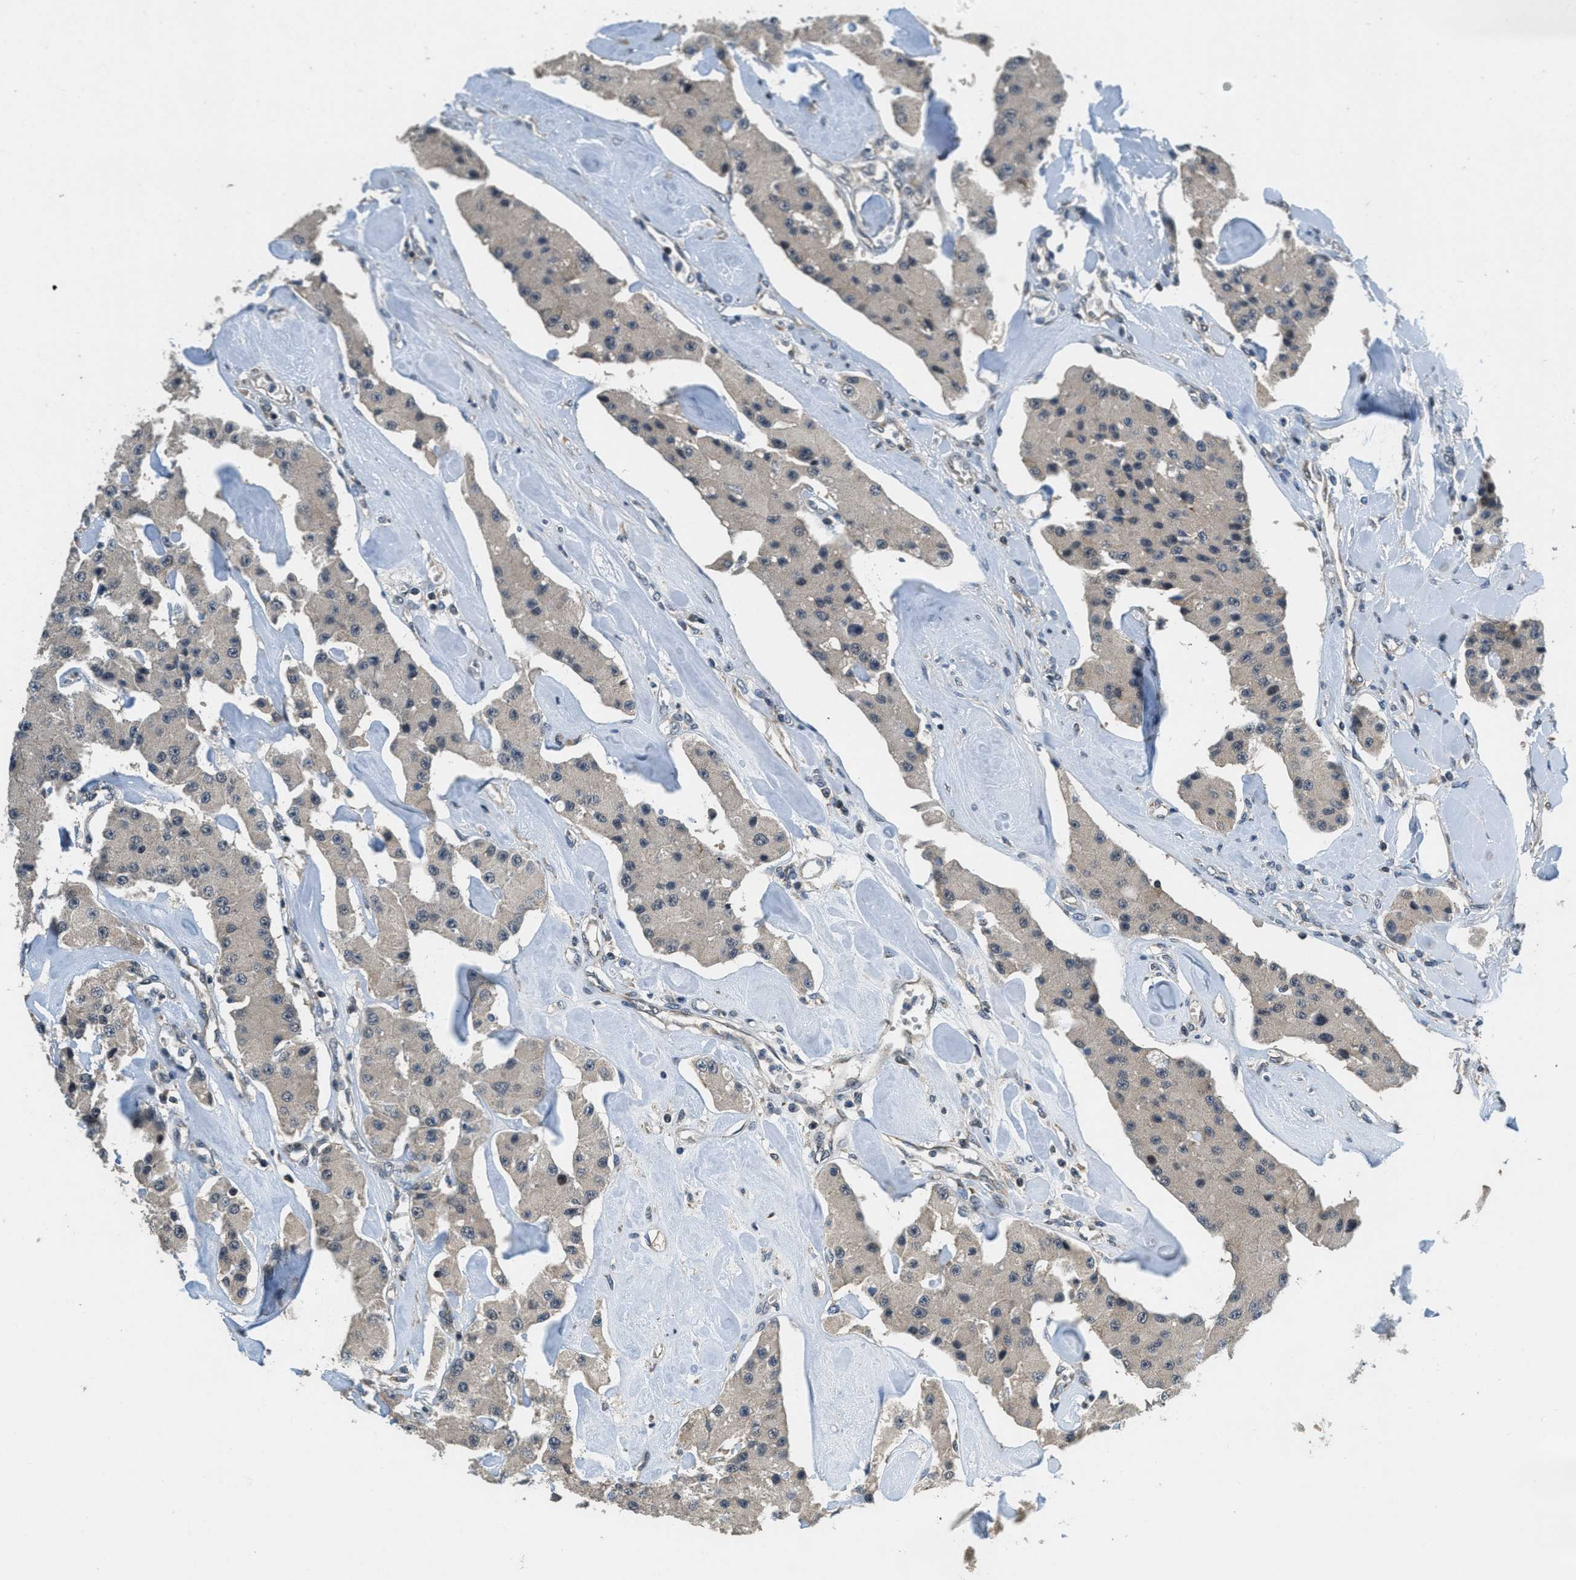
{"staining": {"intensity": "weak", "quantity": "25%-75%", "location": "cytoplasmic/membranous"}, "tissue": "carcinoid", "cell_type": "Tumor cells", "image_type": "cancer", "snomed": [{"axis": "morphology", "description": "Carcinoid, malignant, NOS"}, {"axis": "topography", "description": "Pancreas"}], "caption": "Malignant carcinoid stained for a protein (brown) reveals weak cytoplasmic/membranous positive positivity in about 25%-75% of tumor cells.", "gene": "NAT1", "patient": {"sex": "male", "age": 41}}